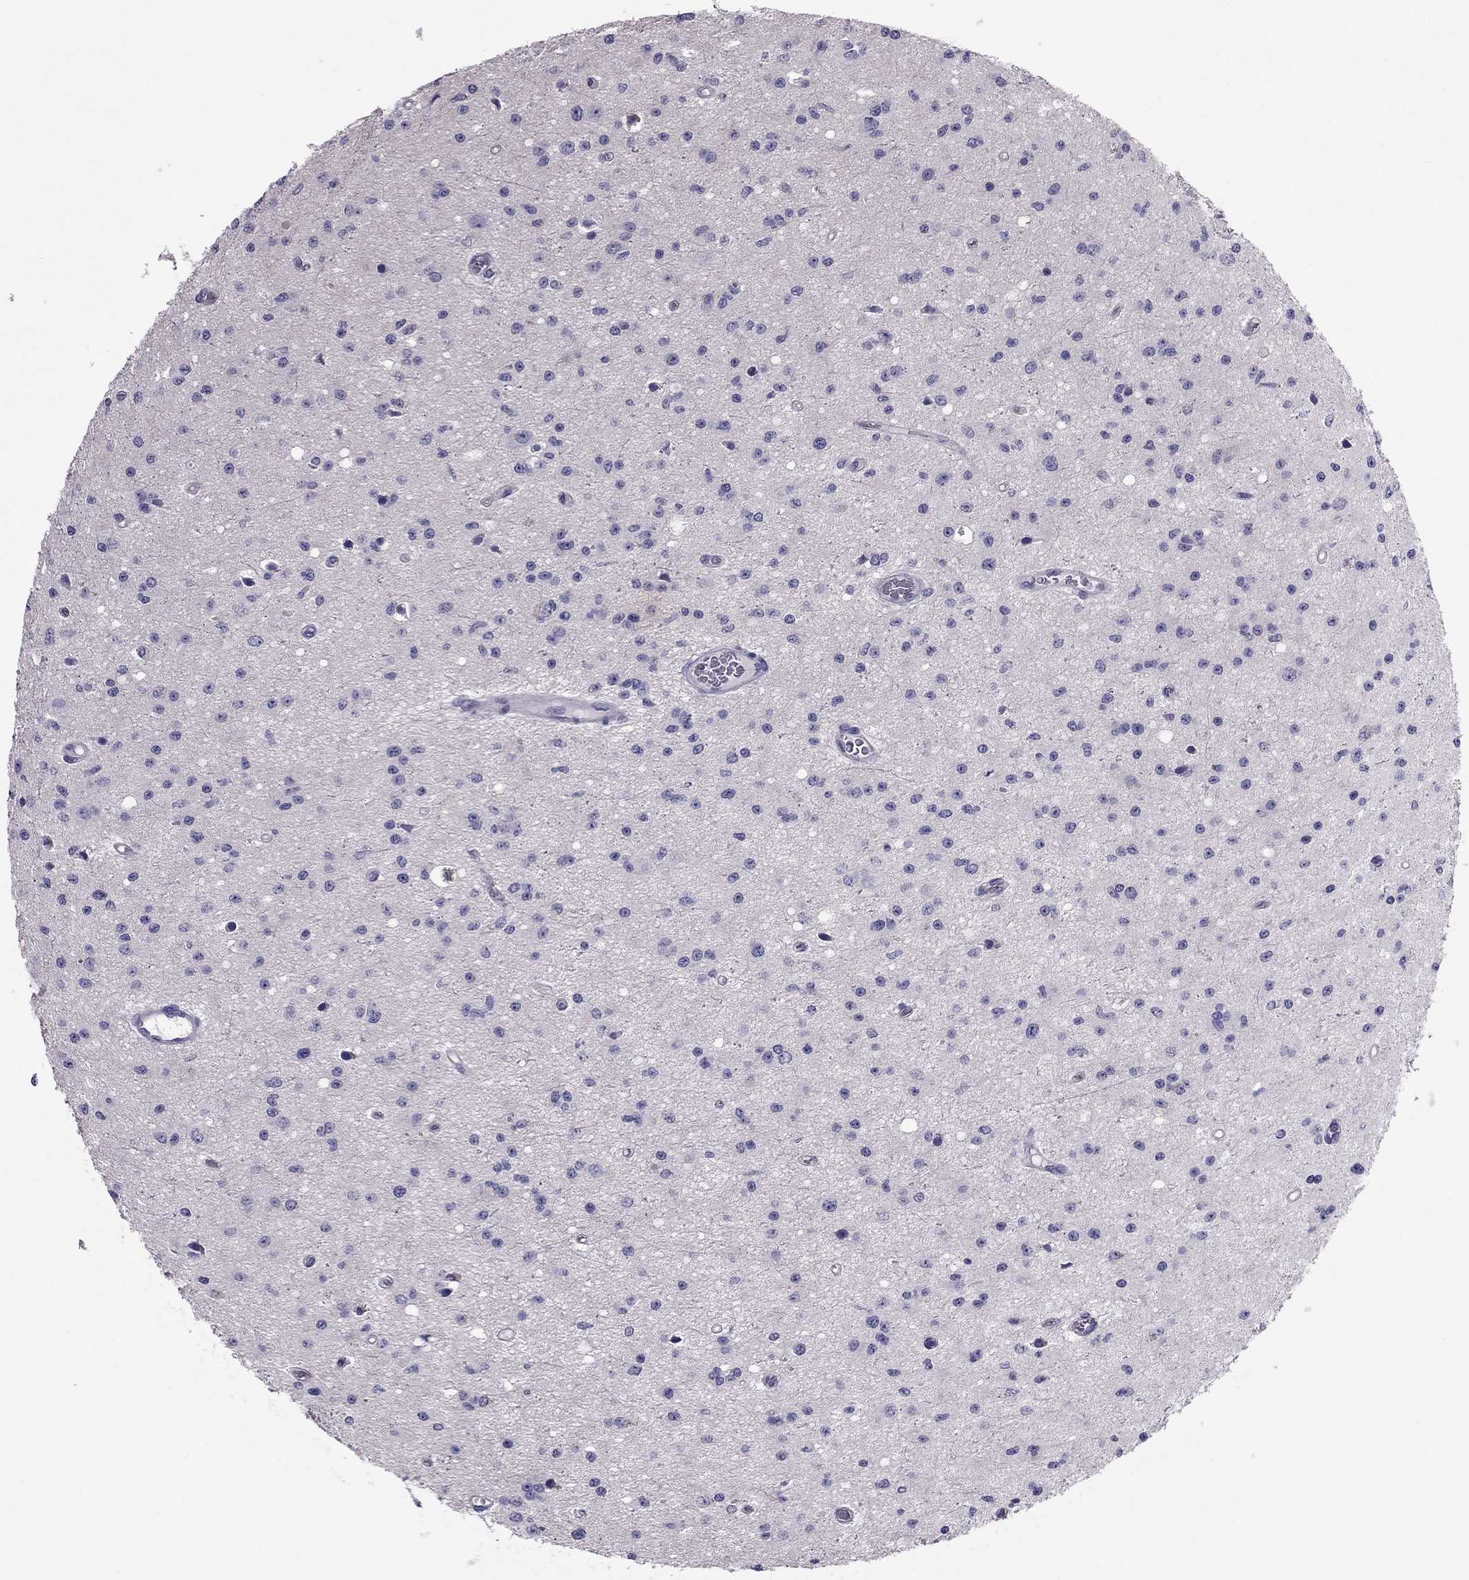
{"staining": {"intensity": "negative", "quantity": "none", "location": "none"}, "tissue": "glioma", "cell_type": "Tumor cells", "image_type": "cancer", "snomed": [{"axis": "morphology", "description": "Glioma, malignant, Low grade"}, {"axis": "topography", "description": "Brain"}], "caption": "Immunohistochemical staining of glioma reveals no significant expression in tumor cells.", "gene": "PDE6A", "patient": {"sex": "female", "age": 45}}